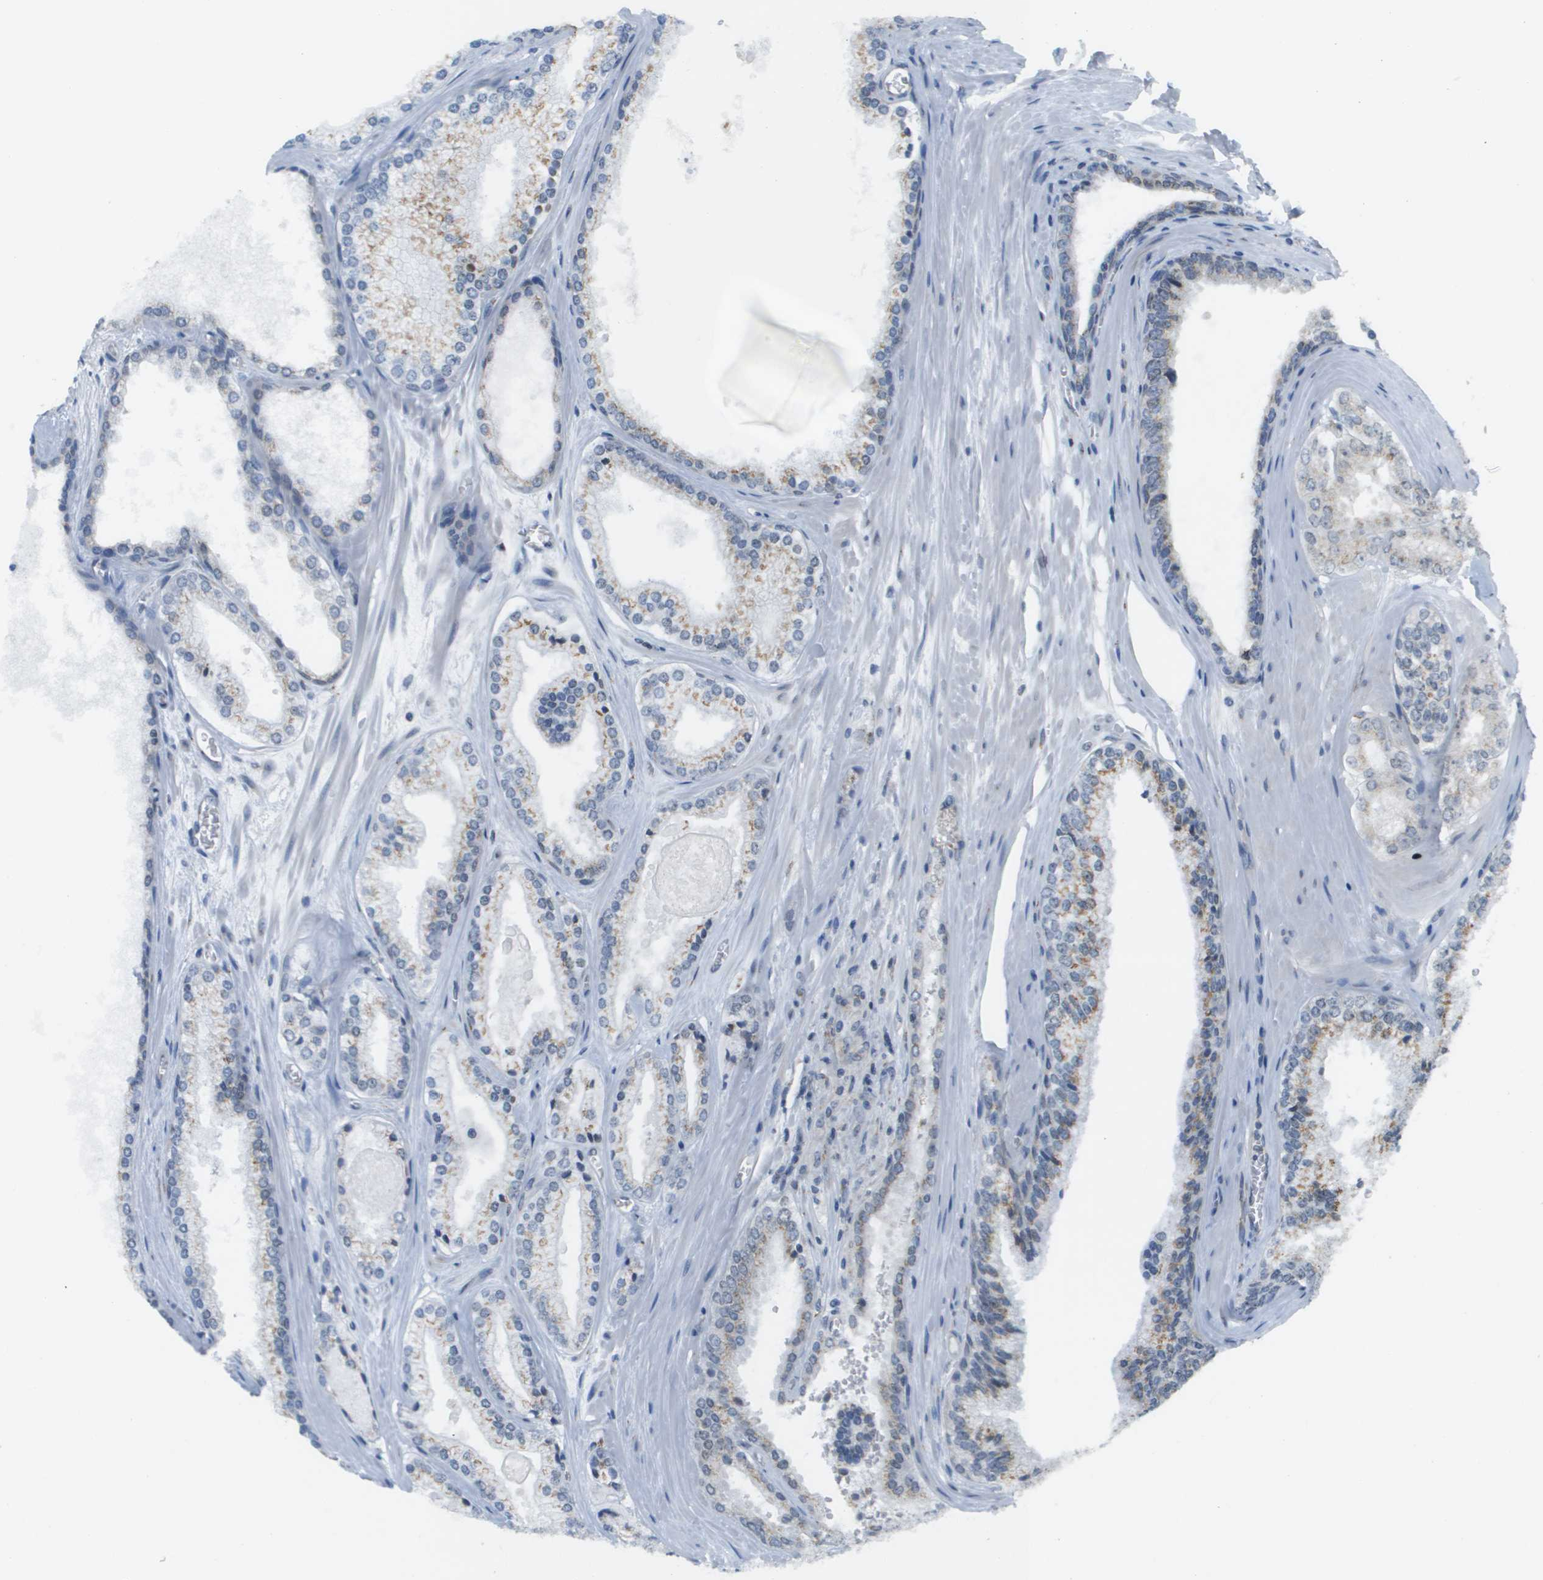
{"staining": {"intensity": "negative", "quantity": "none", "location": "none"}, "tissue": "prostate cancer", "cell_type": "Tumor cells", "image_type": "cancer", "snomed": [{"axis": "morphology", "description": "Adenocarcinoma, High grade"}, {"axis": "topography", "description": "Prostate"}], "caption": "IHC micrograph of neoplastic tissue: human prostate high-grade adenocarcinoma stained with DAB (3,3'-diaminobenzidine) reveals no significant protein positivity in tumor cells.", "gene": "EVC", "patient": {"sex": "male", "age": 65}}